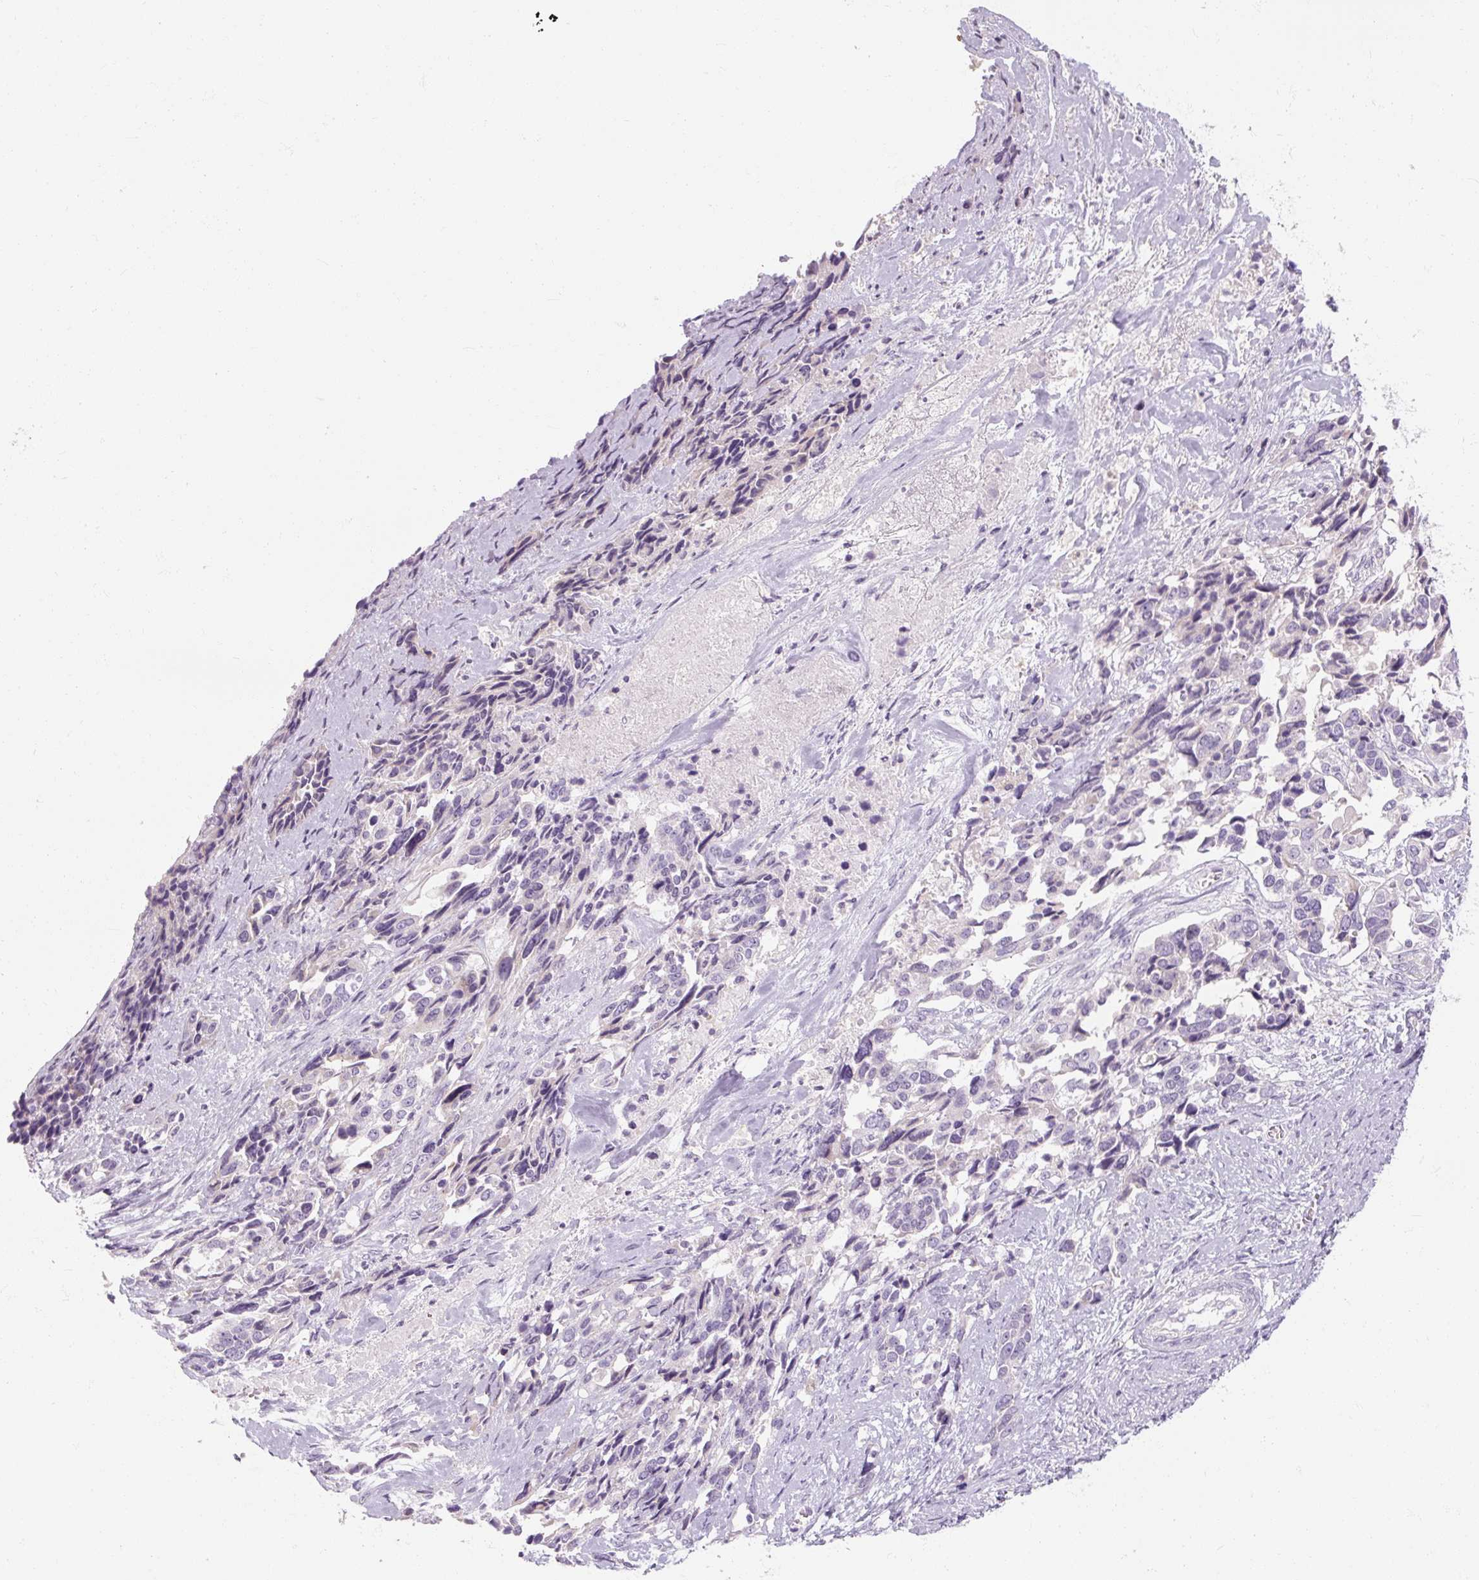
{"staining": {"intensity": "negative", "quantity": "none", "location": "none"}, "tissue": "ovarian cancer", "cell_type": "Tumor cells", "image_type": "cancer", "snomed": [{"axis": "morphology", "description": "Cystadenocarcinoma, serous, NOS"}, {"axis": "topography", "description": "Ovary"}], "caption": "This is a histopathology image of immunohistochemistry staining of ovarian cancer (serous cystadenocarcinoma), which shows no positivity in tumor cells.", "gene": "NFE2L3", "patient": {"sex": "female", "age": 44}}